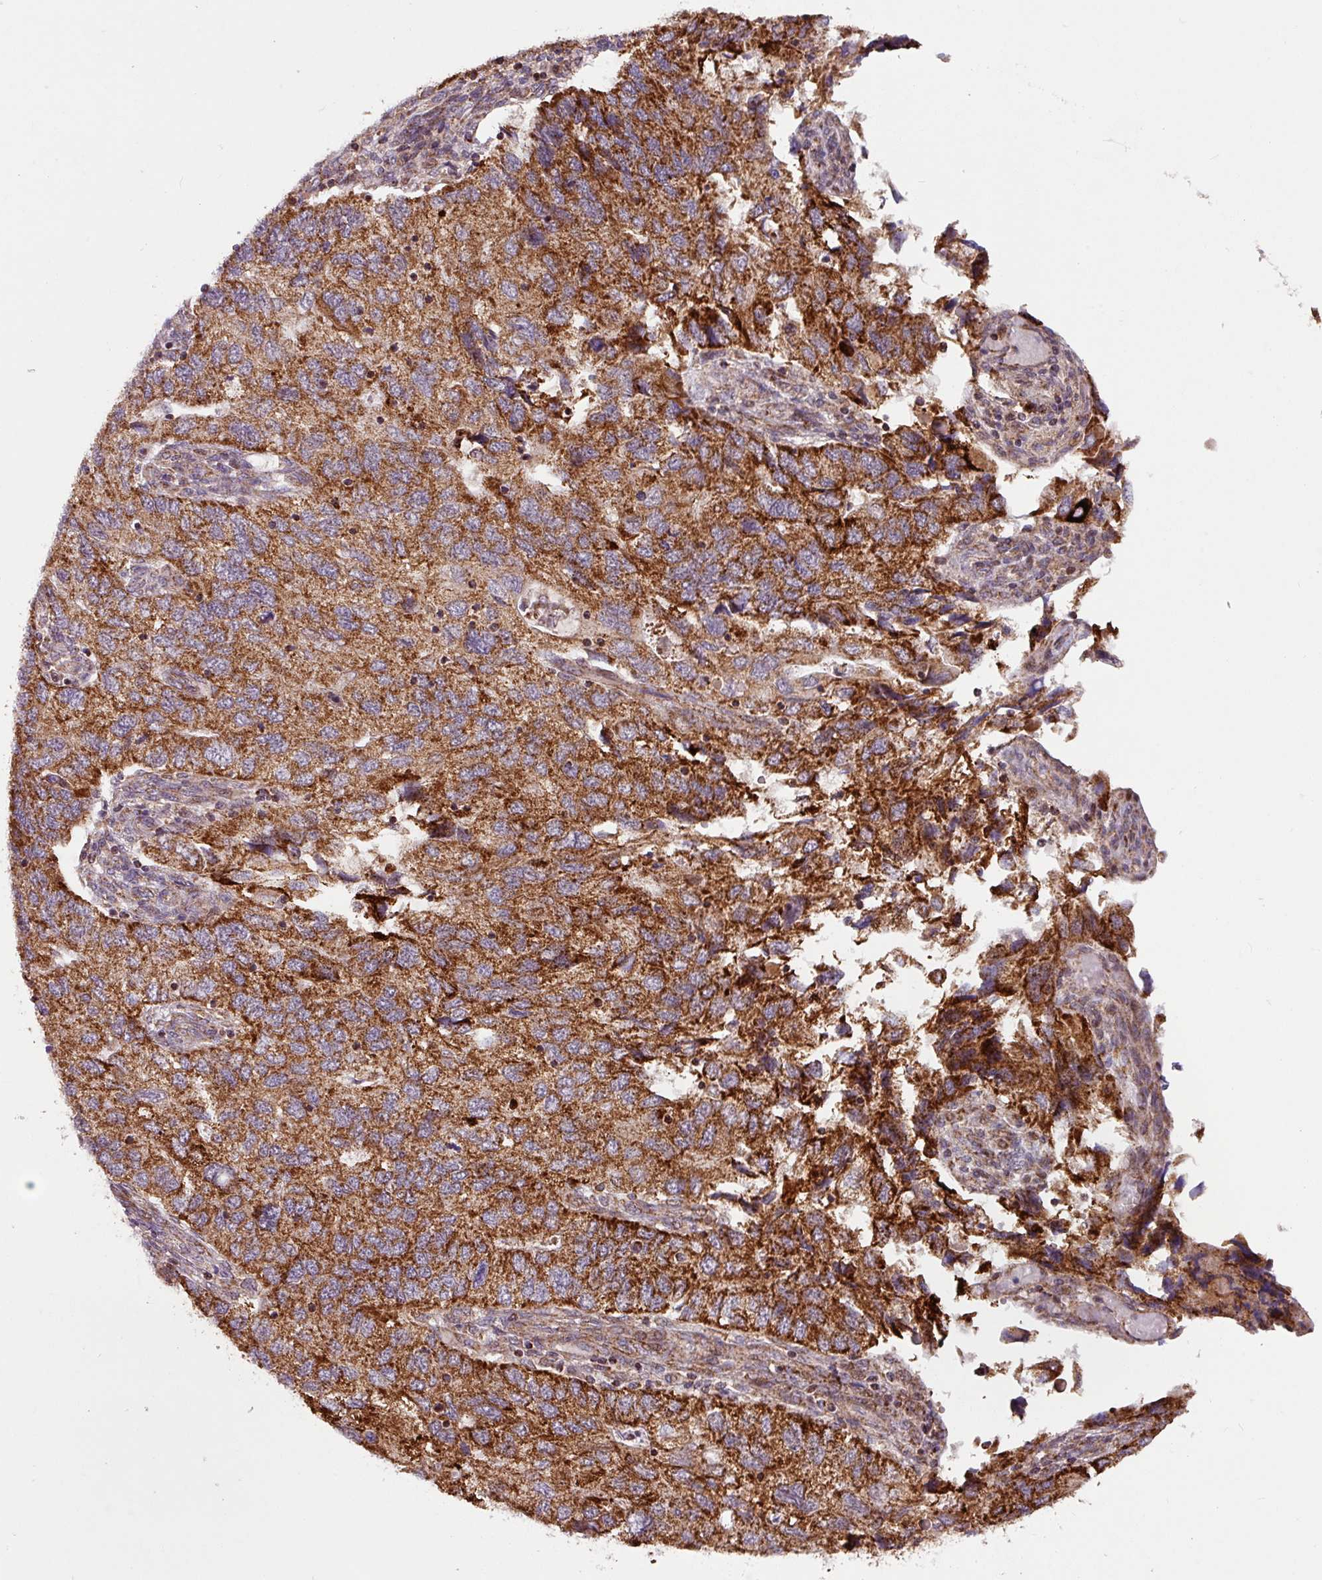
{"staining": {"intensity": "strong", "quantity": "25%-75%", "location": "cytoplasmic/membranous"}, "tissue": "endometrial cancer", "cell_type": "Tumor cells", "image_type": "cancer", "snomed": [{"axis": "morphology", "description": "Carcinoma, NOS"}, {"axis": "topography", "description": "Uterus"}], "caption": "Protein staining displays strong cytoplasmic/membranous staining in approximately 25%-75% of tumor cells in endometrial cancer. The protein is shown in brown color, while the nuclei are stained blue.", "gene": "SARS2", "patient": {"sex": "female", "age": 76}}